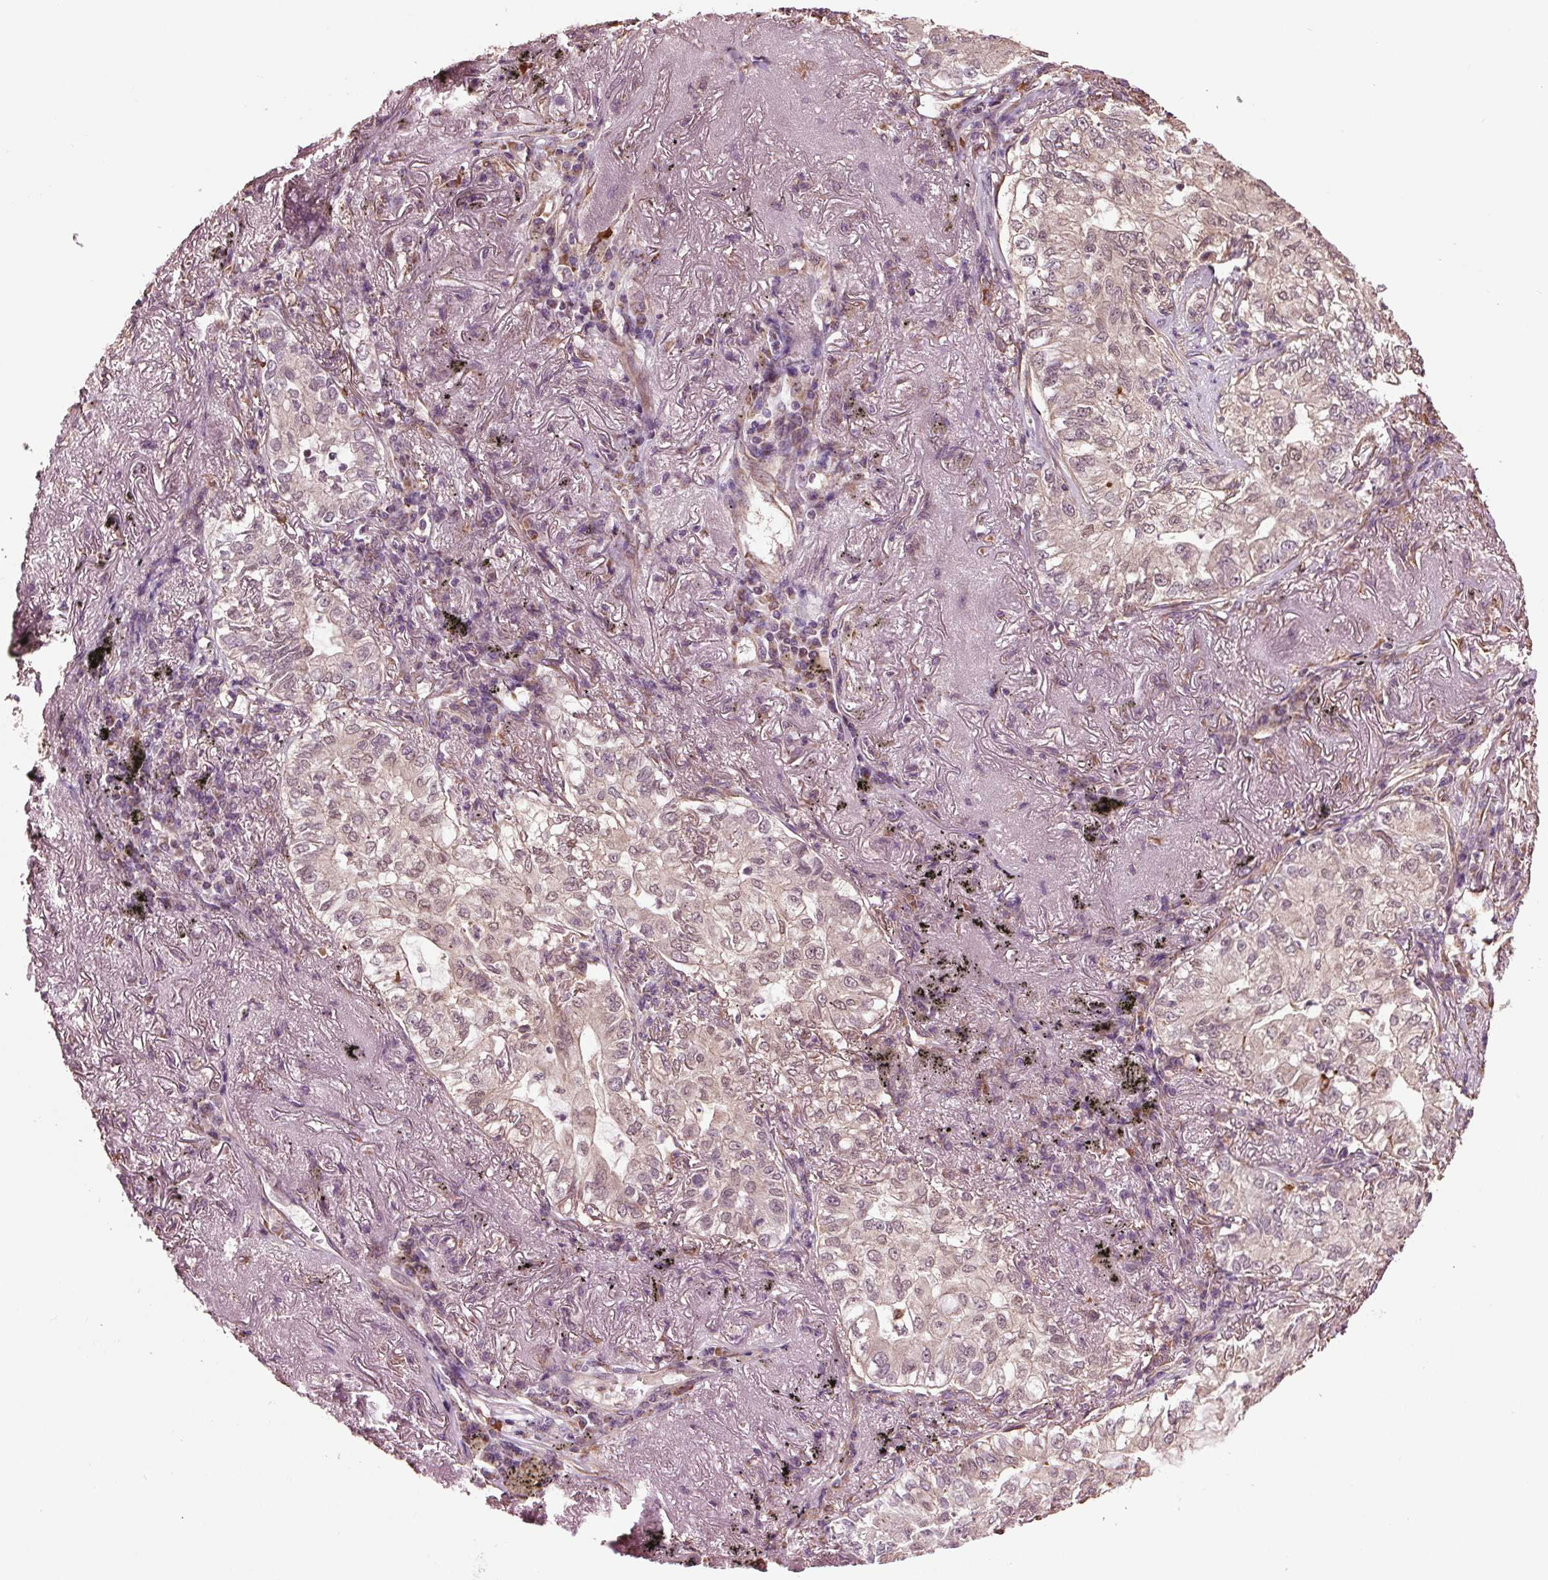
{"staining": {"intensity": "negative", "quantity": "none", "location": "none"}, "tissue": "lung cancer", "cell_type": "Tumor cells", "image_type": "cancer", "snomed": [{"axis": "morphology", "description": "Adenocarcinoma, NOS"}, {"axis": "topography", "description": "Lung"}], "caption": "A high-resolution histopathology image shows immunohistochemistry (IHC) staining of lung cancer, which exhibits no significant staining in tumor cells.", "gene": "RNPEP", "patient": {"sex": "female", "age": 73}}